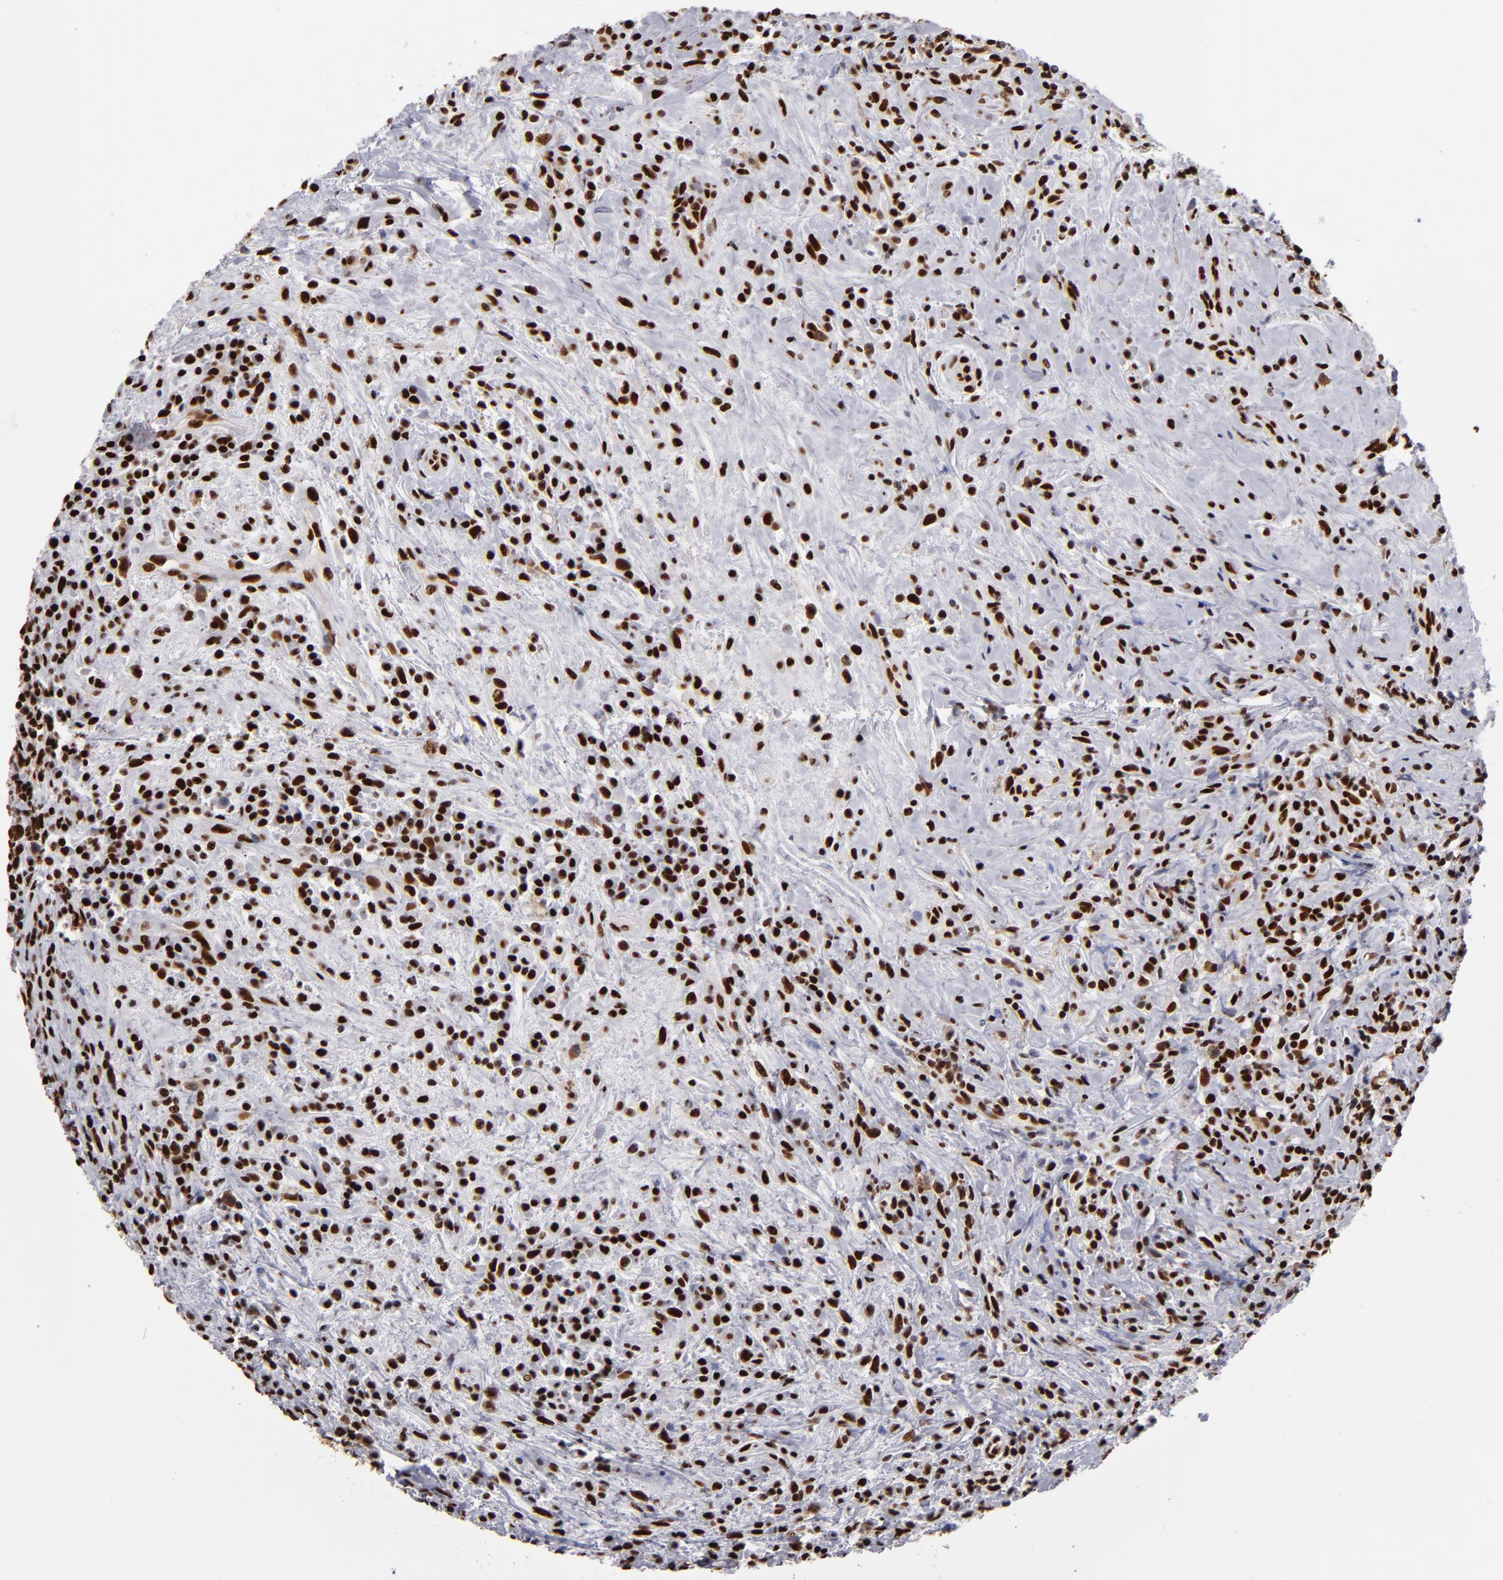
{"staining": {"intensity": "strong", "quantity": ">75%", "location": "nuclear"}, "tissue": "lymphoma", "cell_type": "Tumor cells", "image_type": "cancer", "snomed": [{"axis": "morphology", "description": "Hodgkin's disease, NOS"}, {"axis": "topography", "description": "Lymph node"}], "caption": "Lymphoma stained for a protein (brown) reveals strong nuclear positive positivity in about >75% of tumor cells.", "gene": "MRE11", "patient": {"sex": "female", "age": 25}}